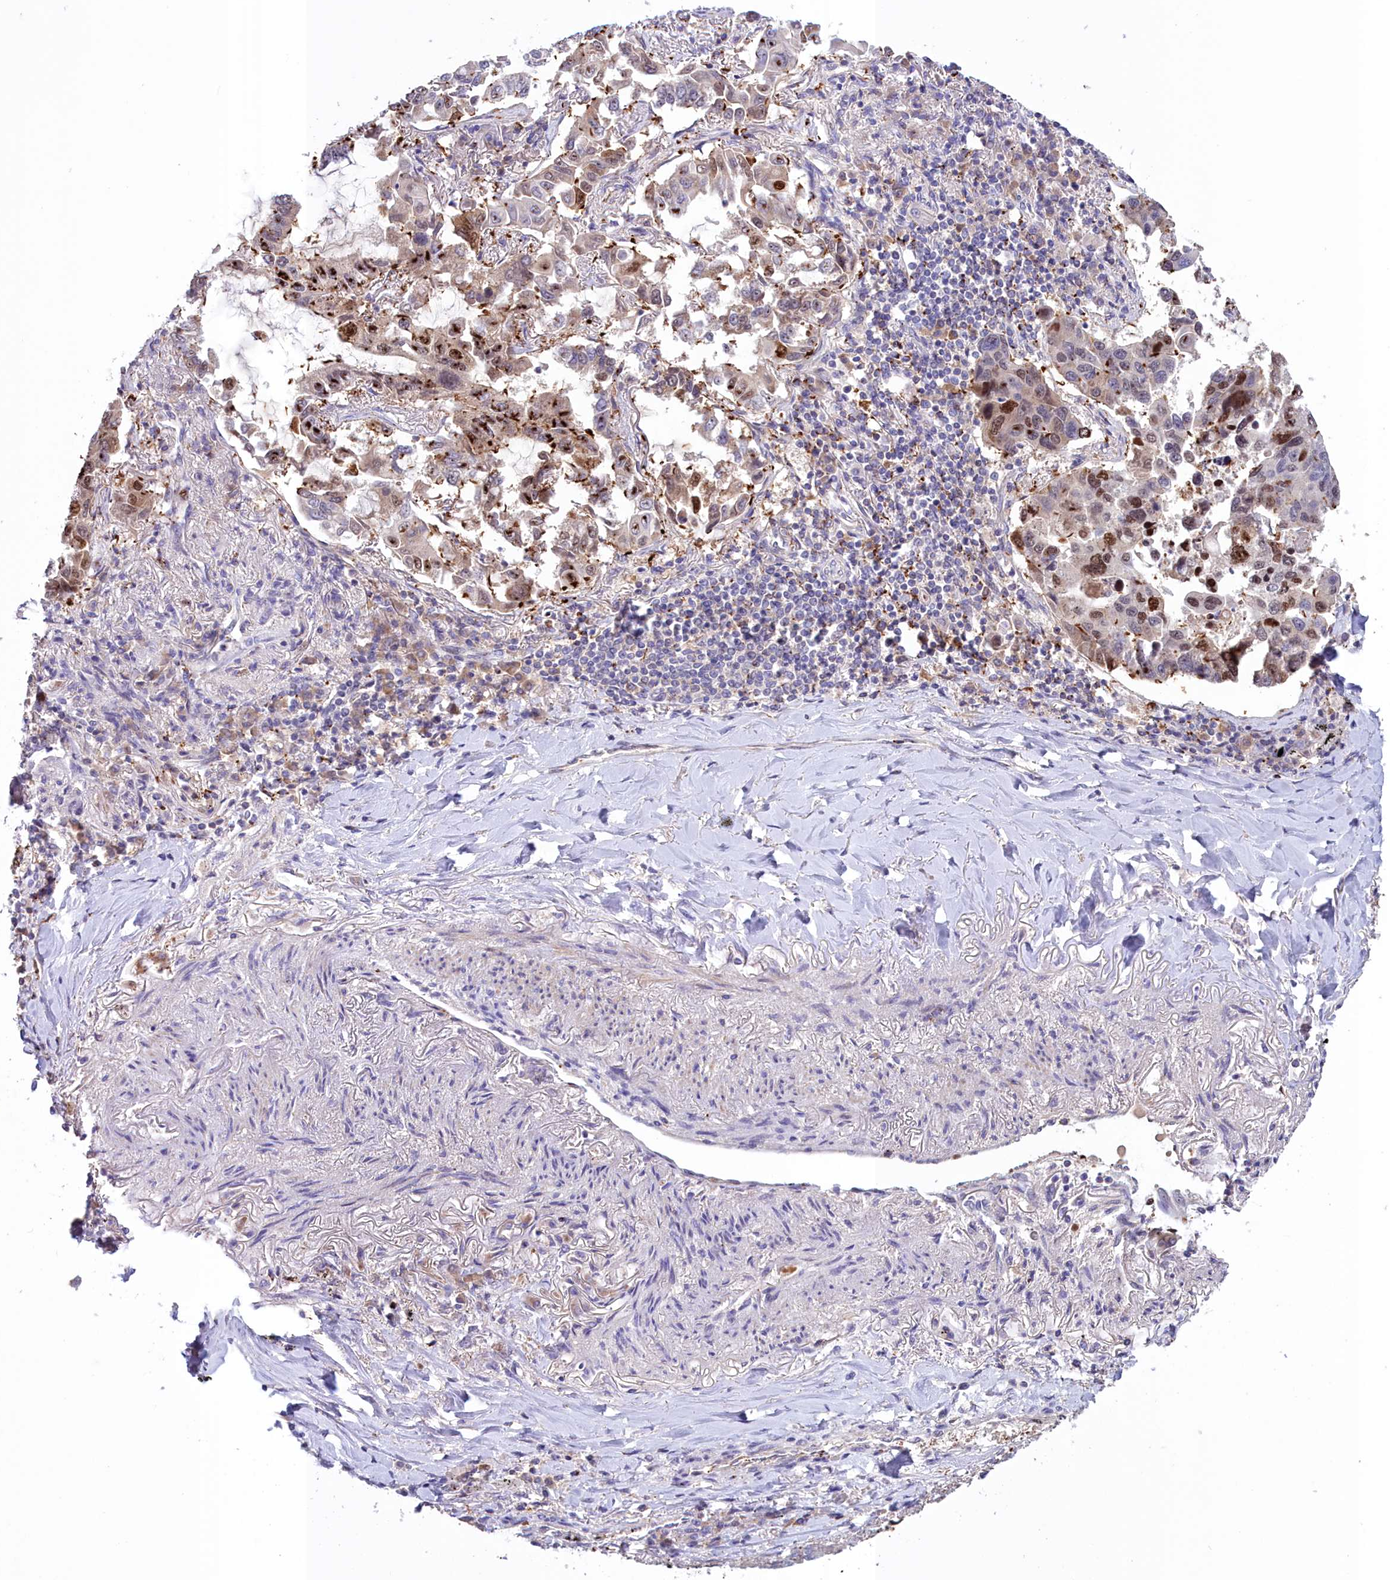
{"staining": {"intensity": "strong", "quantity": "25%-75%", "location": "cytoplasmic/membranous,nuclear"}, "tissue": "lung cancer", "cell_type": "Tumor cells", "image_type": "cancer", "snomed": [{"axis": "morphology", "description": "Adenocarcinoma, NOS"}, {"axis": "topography", "description": "Lung"}], "caption": "An immunohistochemistry image of neoplastic tissue is shown. Protein staining in brown labels strong cytoplasmic/membranous and nuclear positivity in lung cancer (adenocarcinoma) within tumor cells. Nuclei are stained in blue.", "gene": "NEURL4", "patient": {"sex": "male", "age": 64}}